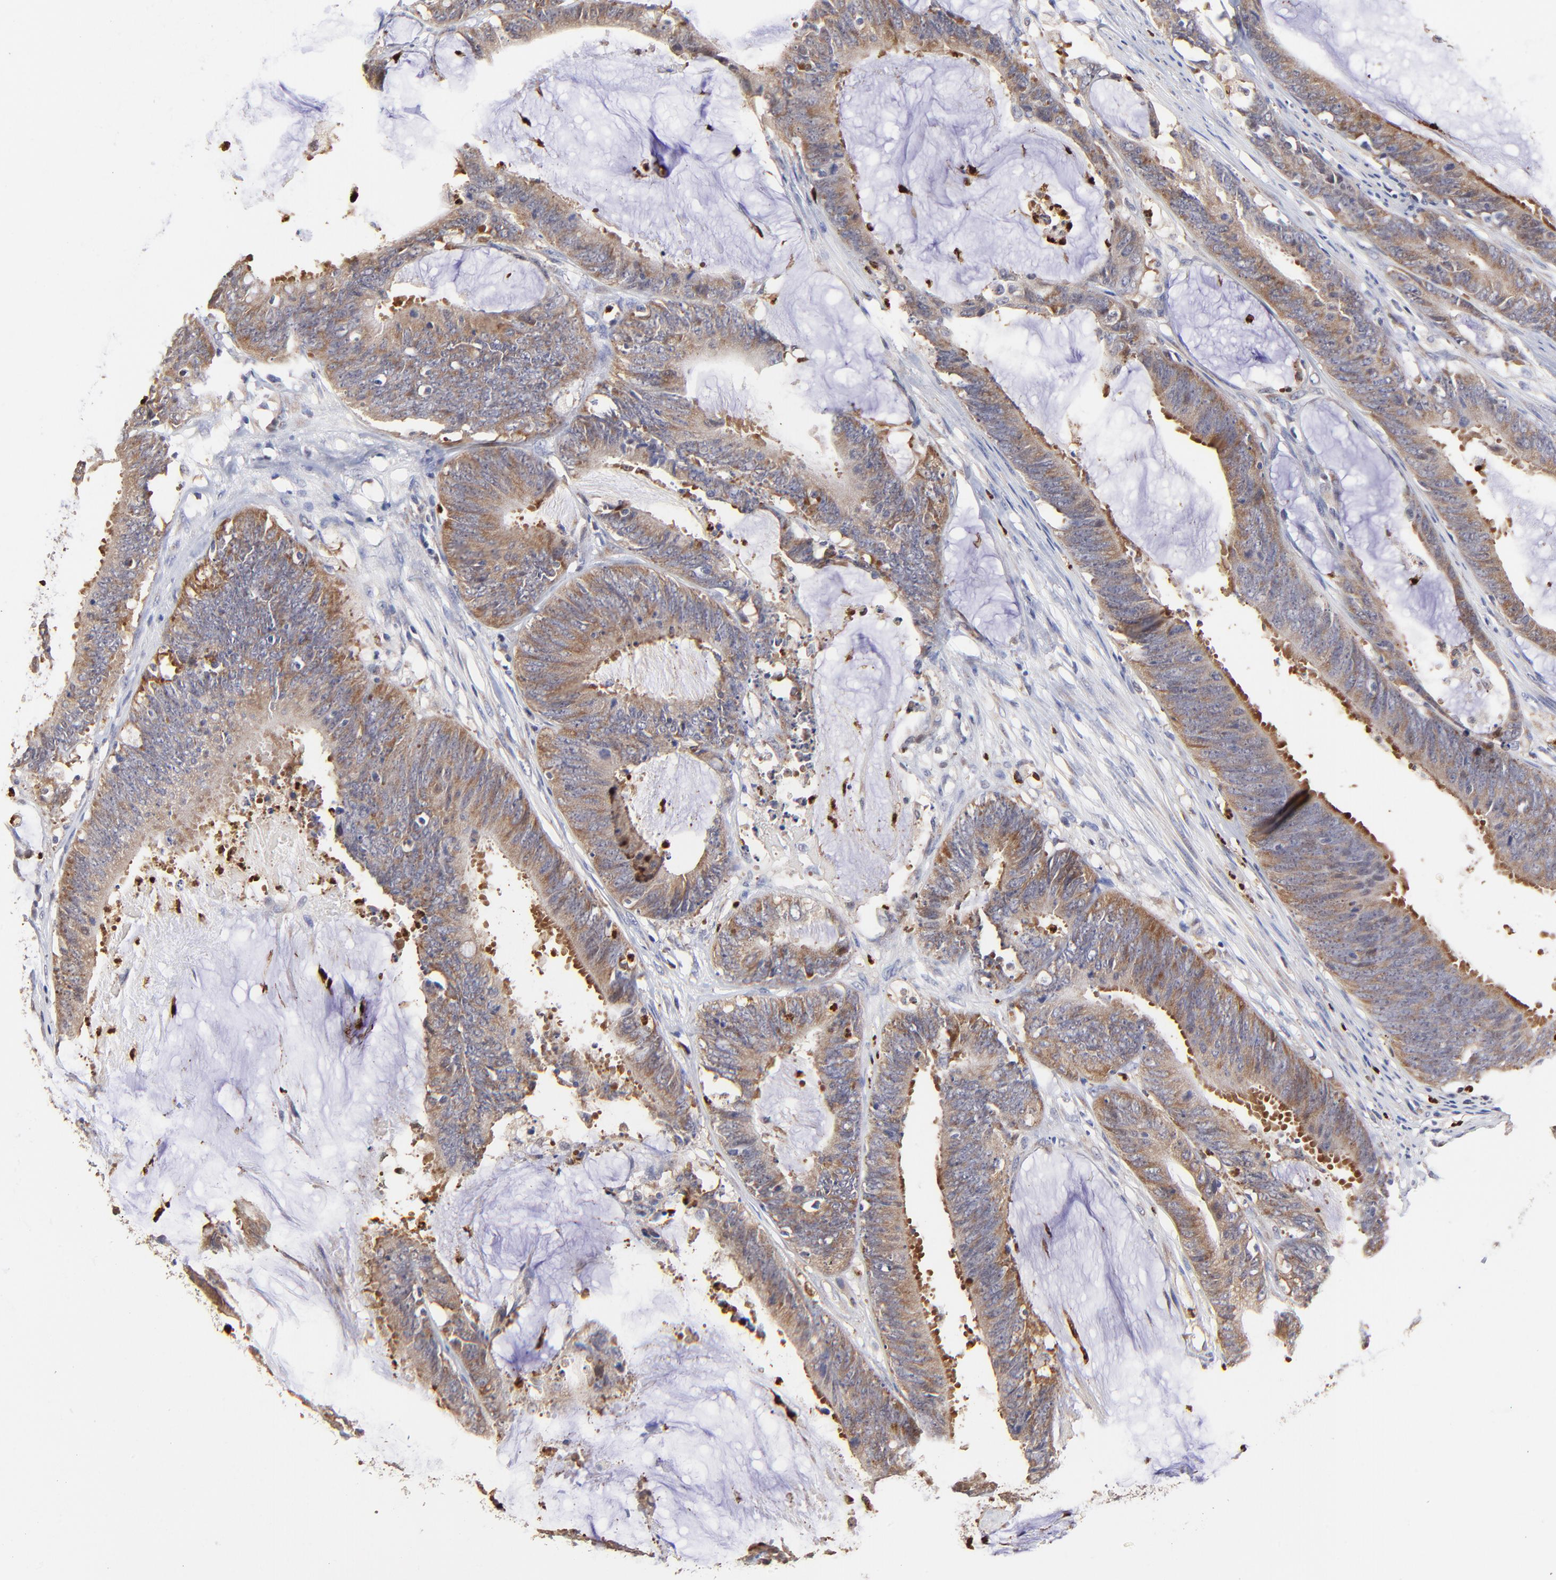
{"staining": {"intensity": "moderate", "quantity": ">75%", "location": "cytoplasmic/membranous"}, "tissue": "colorectal cancer", "cell_type": "Tumor cells", "image_type": "cancer", "snomed": [{"axis": "morphology", "description": "Adenocarcinoma, NOS"}, {"axis": "topography", "description": "Rectum"}], "caption": "An immunohistochemistry image of tumor tissue is shown. Protein staining in brown shows moderate cytoplasmic/membranous positivity in adenocarcinoma (colorectal) within tumor cells.", "gene": "BBOF1", "patient": {"sex": "female", "age": 66}}